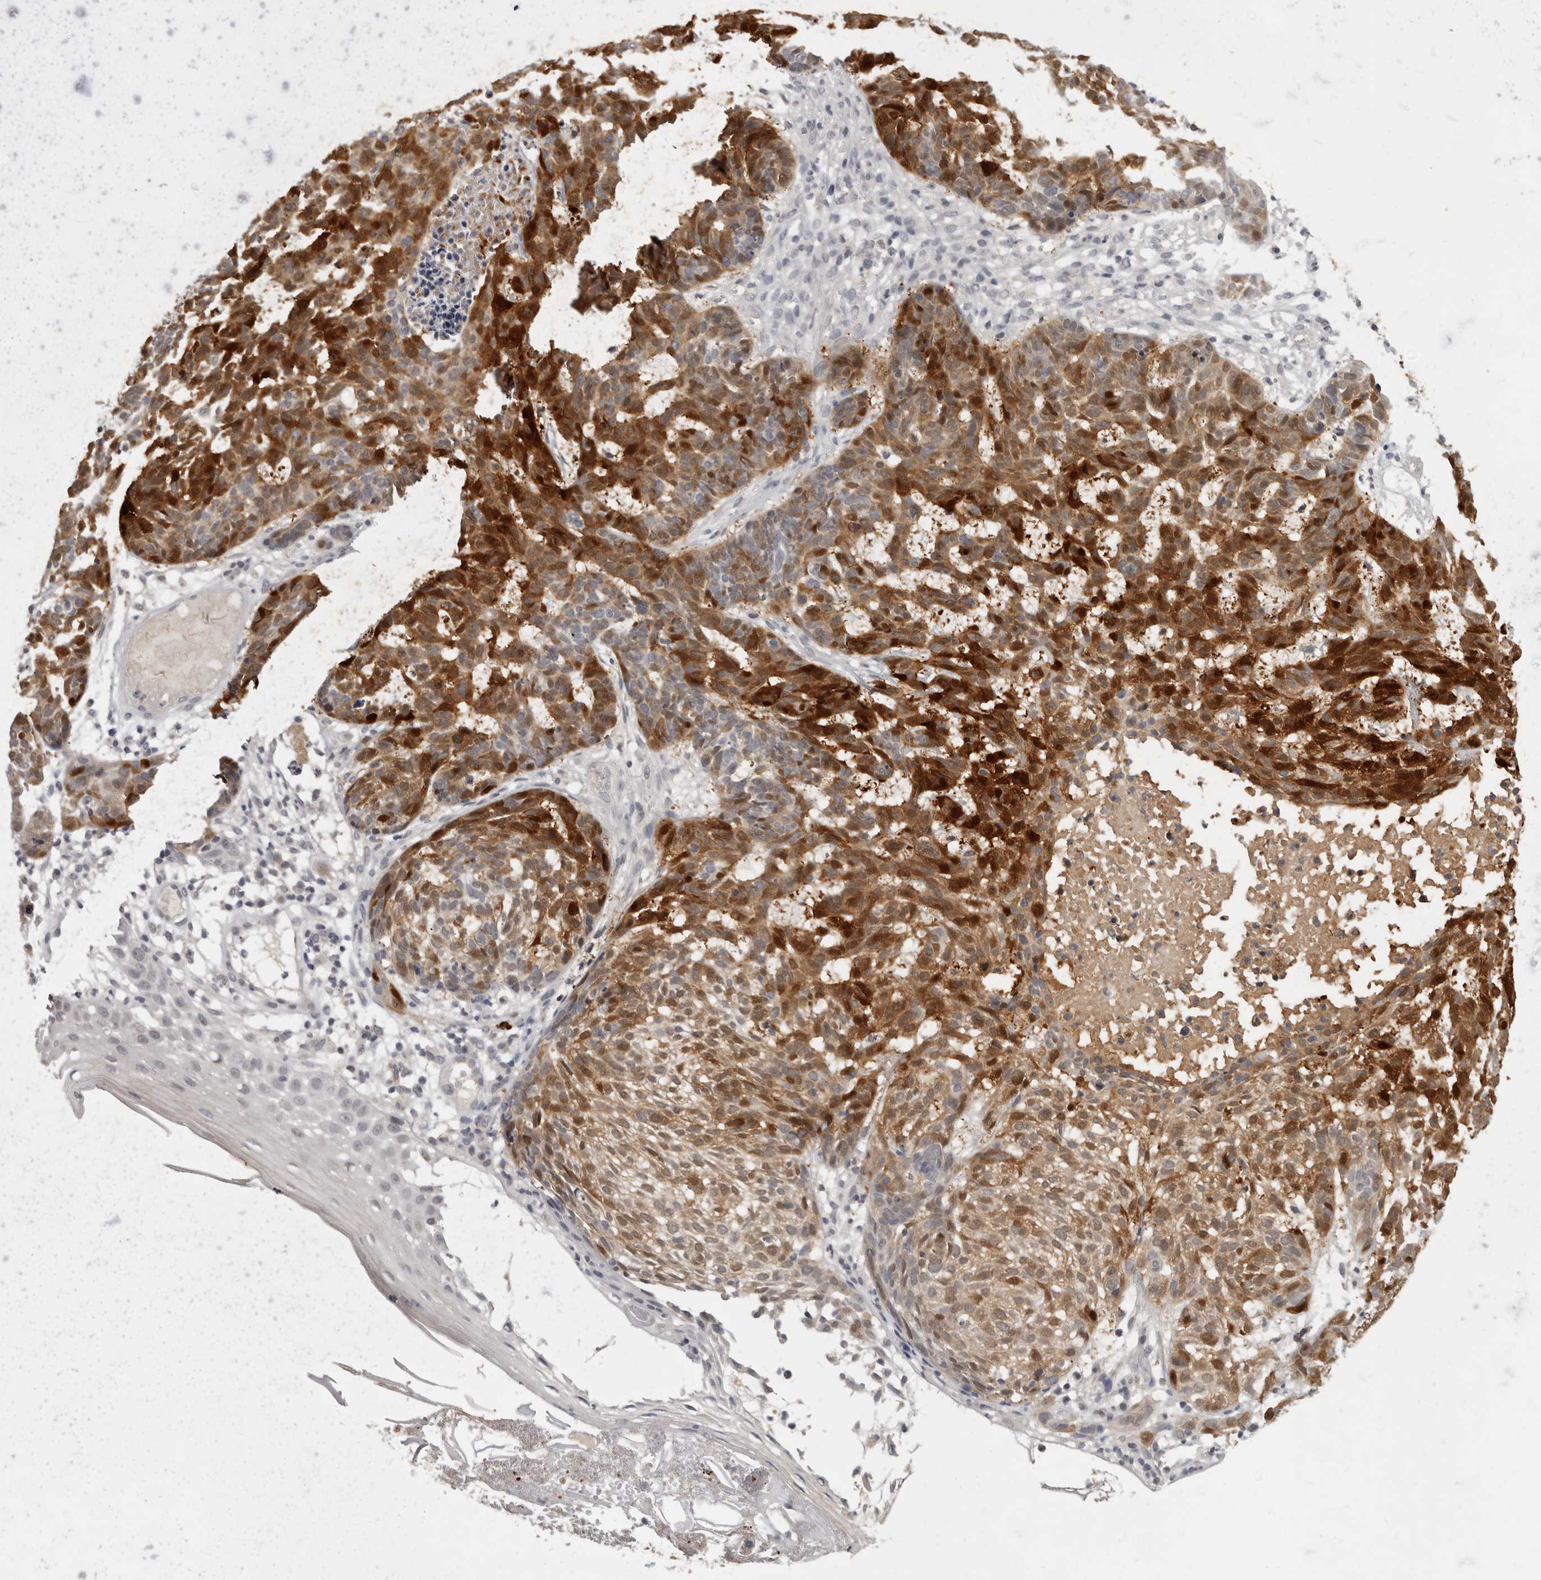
{"staining": {"intensity": "strong", "quantity": "25%-75%", "location": "cytoplasmic/membranous,nuclear"}, "tissue": "skin cancer", "cell_type": "Tumor cells", "image_type": "cancer", "snomed": [{"axis": "morphology", "description": "Basal cell carcinoma"}, {"axis": "topography", "description": "Skin"}], "caption": "Protein staining reveals strong cytoplasmic/membranous and nuclear expression in approximately 25%-75% of tumor cells in skin cancer.", "gene": "SULT1E1", "patient": {"sex": "male", "age": 85}}